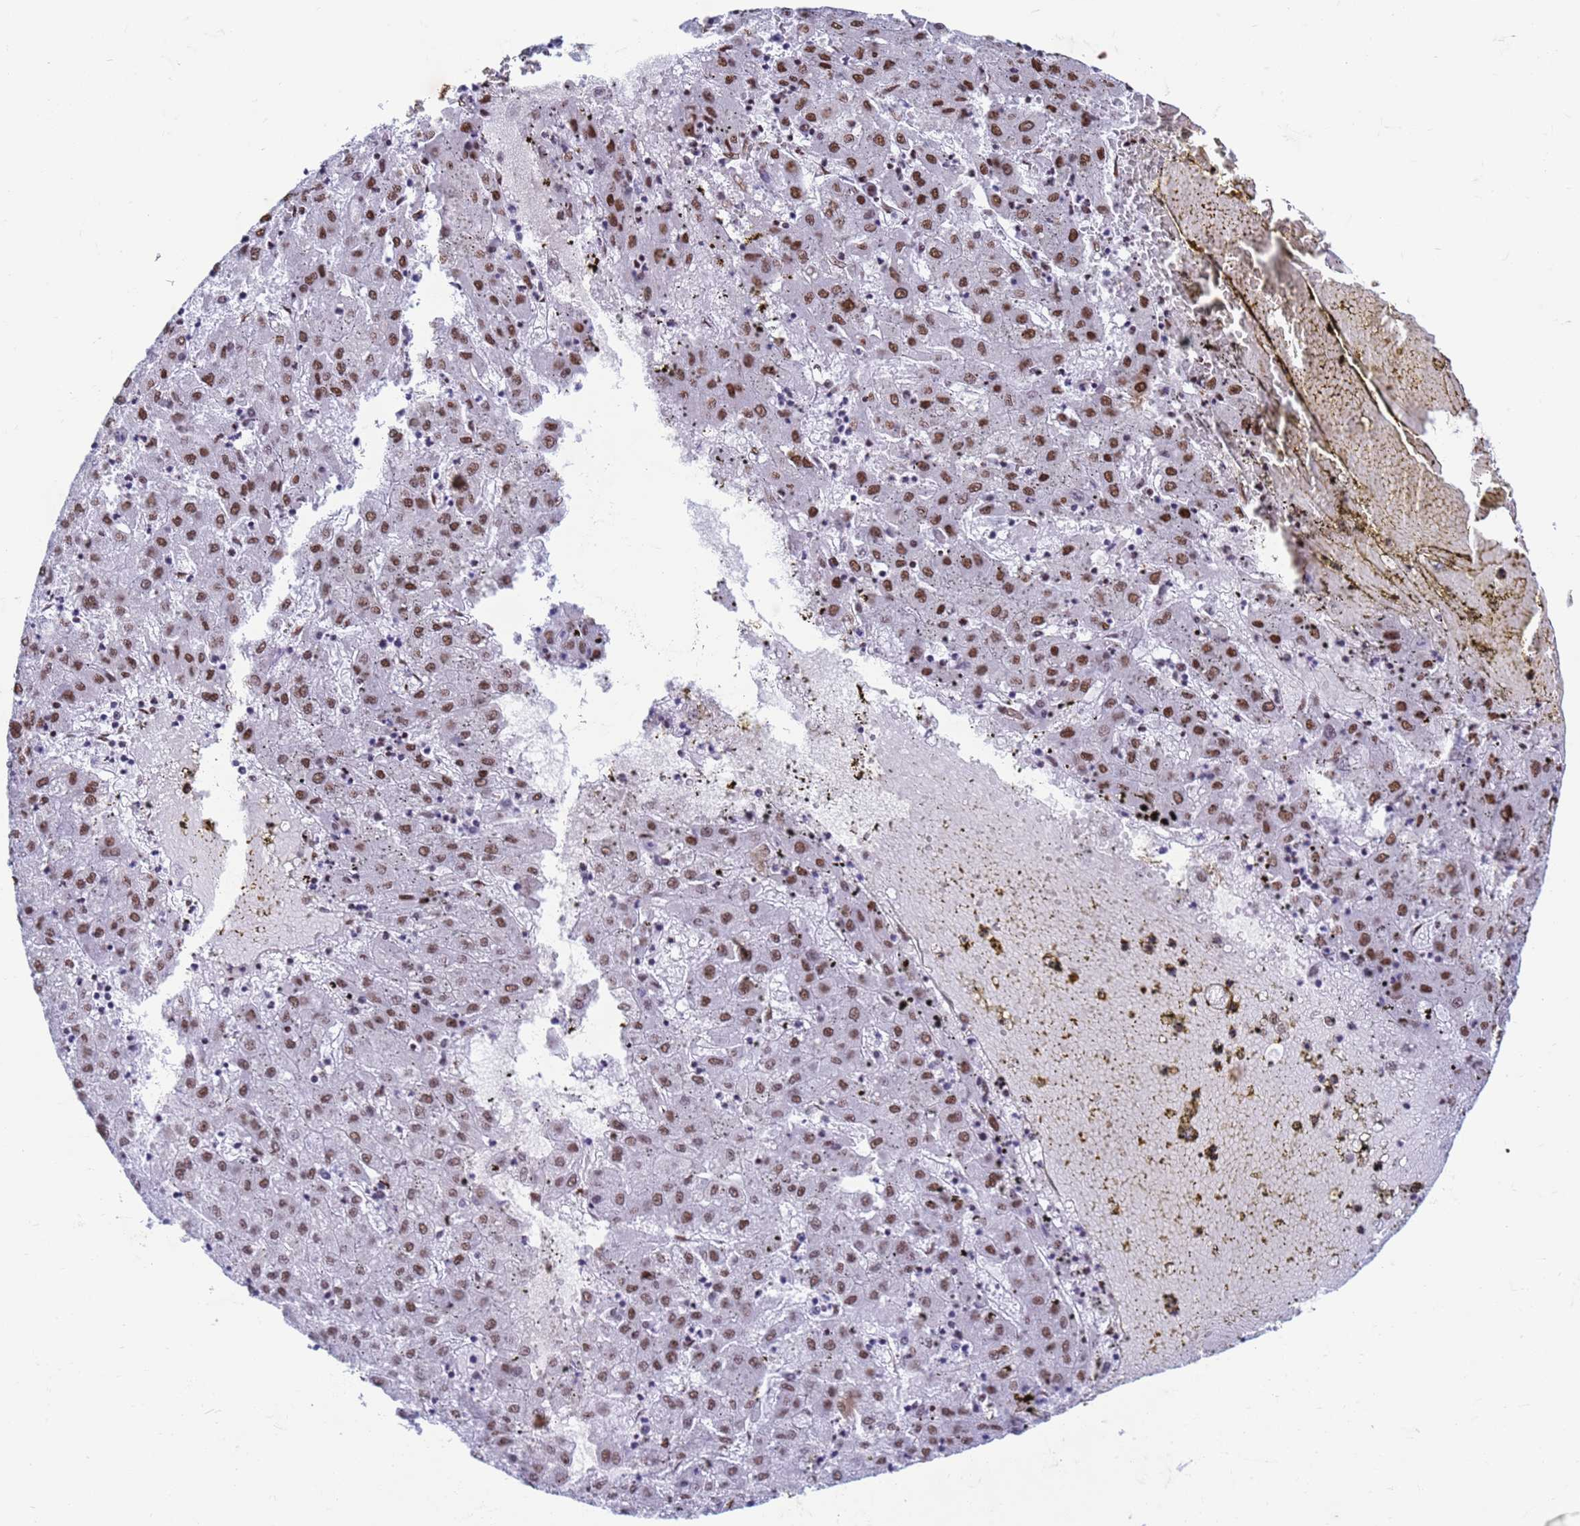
{"staining": {"intensity": "moderate", "quantity": ">75%", "location": "nuclear"}, "tissue": "liver cancer", "cell_type": "Tumor cells", "image_type": "cancer", "snomed": [{"axis": "morphology", "description": "Carcinoma, Hepatocellular, NOS"}, {"axis": "topography", "description": "Liver"}], "caption": "IHC staining of hepatocellular carcinoma (liver), which displays medium levels of moderate nuclear positivity in approximately >75% of tumor cells indicating moderate nuclear protein positivity. The staining was performed using DAB (3,3'-diaminobenzidine) (brown) for protein detection and nuclei were counterstained in hematoxylin (blue).", "gene": "FAM170B", "patient": {"sex": "male", "age": 72}}